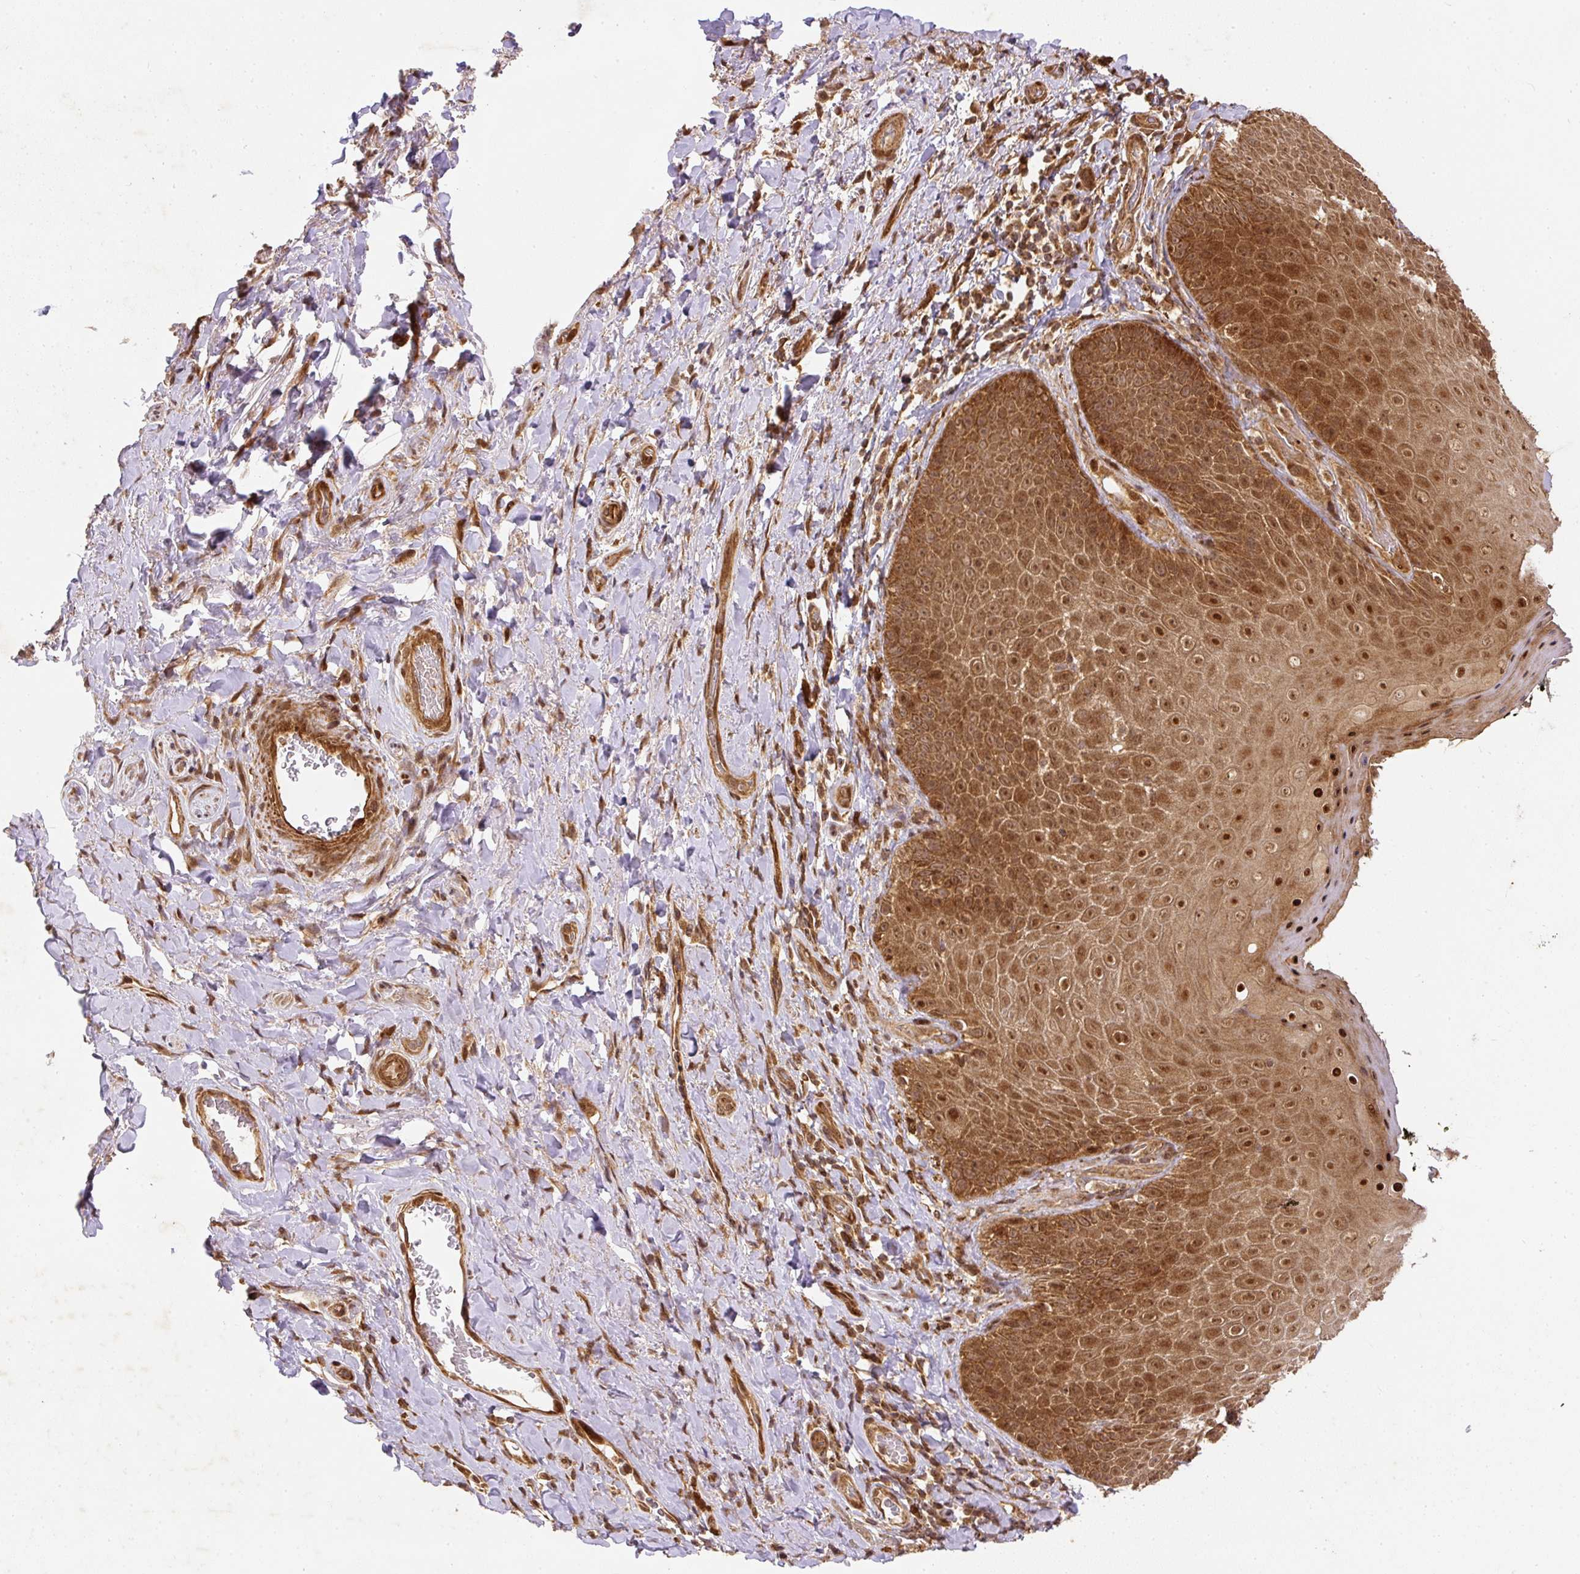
{"staining": {"intensity": "strong", "quantity": ">75%", "location": "cytoplasmic/membranous,nuclear"}, "tissue": "skin", "cell_type": "Epidermal cells", "image_type": "normal", "snomed": [{"axis": "morphology", "description": "Normal tissue, NOS"}, {"axis": "topography", "description": "Anal"}, {"axis": "topography", "description": "Peripheral nerve tissue"}], "caption": "Strong cytoplasmic/membranous,nuclear positivity is appreciated in about >75% of epidermal cells in unremarkable skin.", "gene": "PSMD1", "patient": {"sex": "male", "age": 53}}